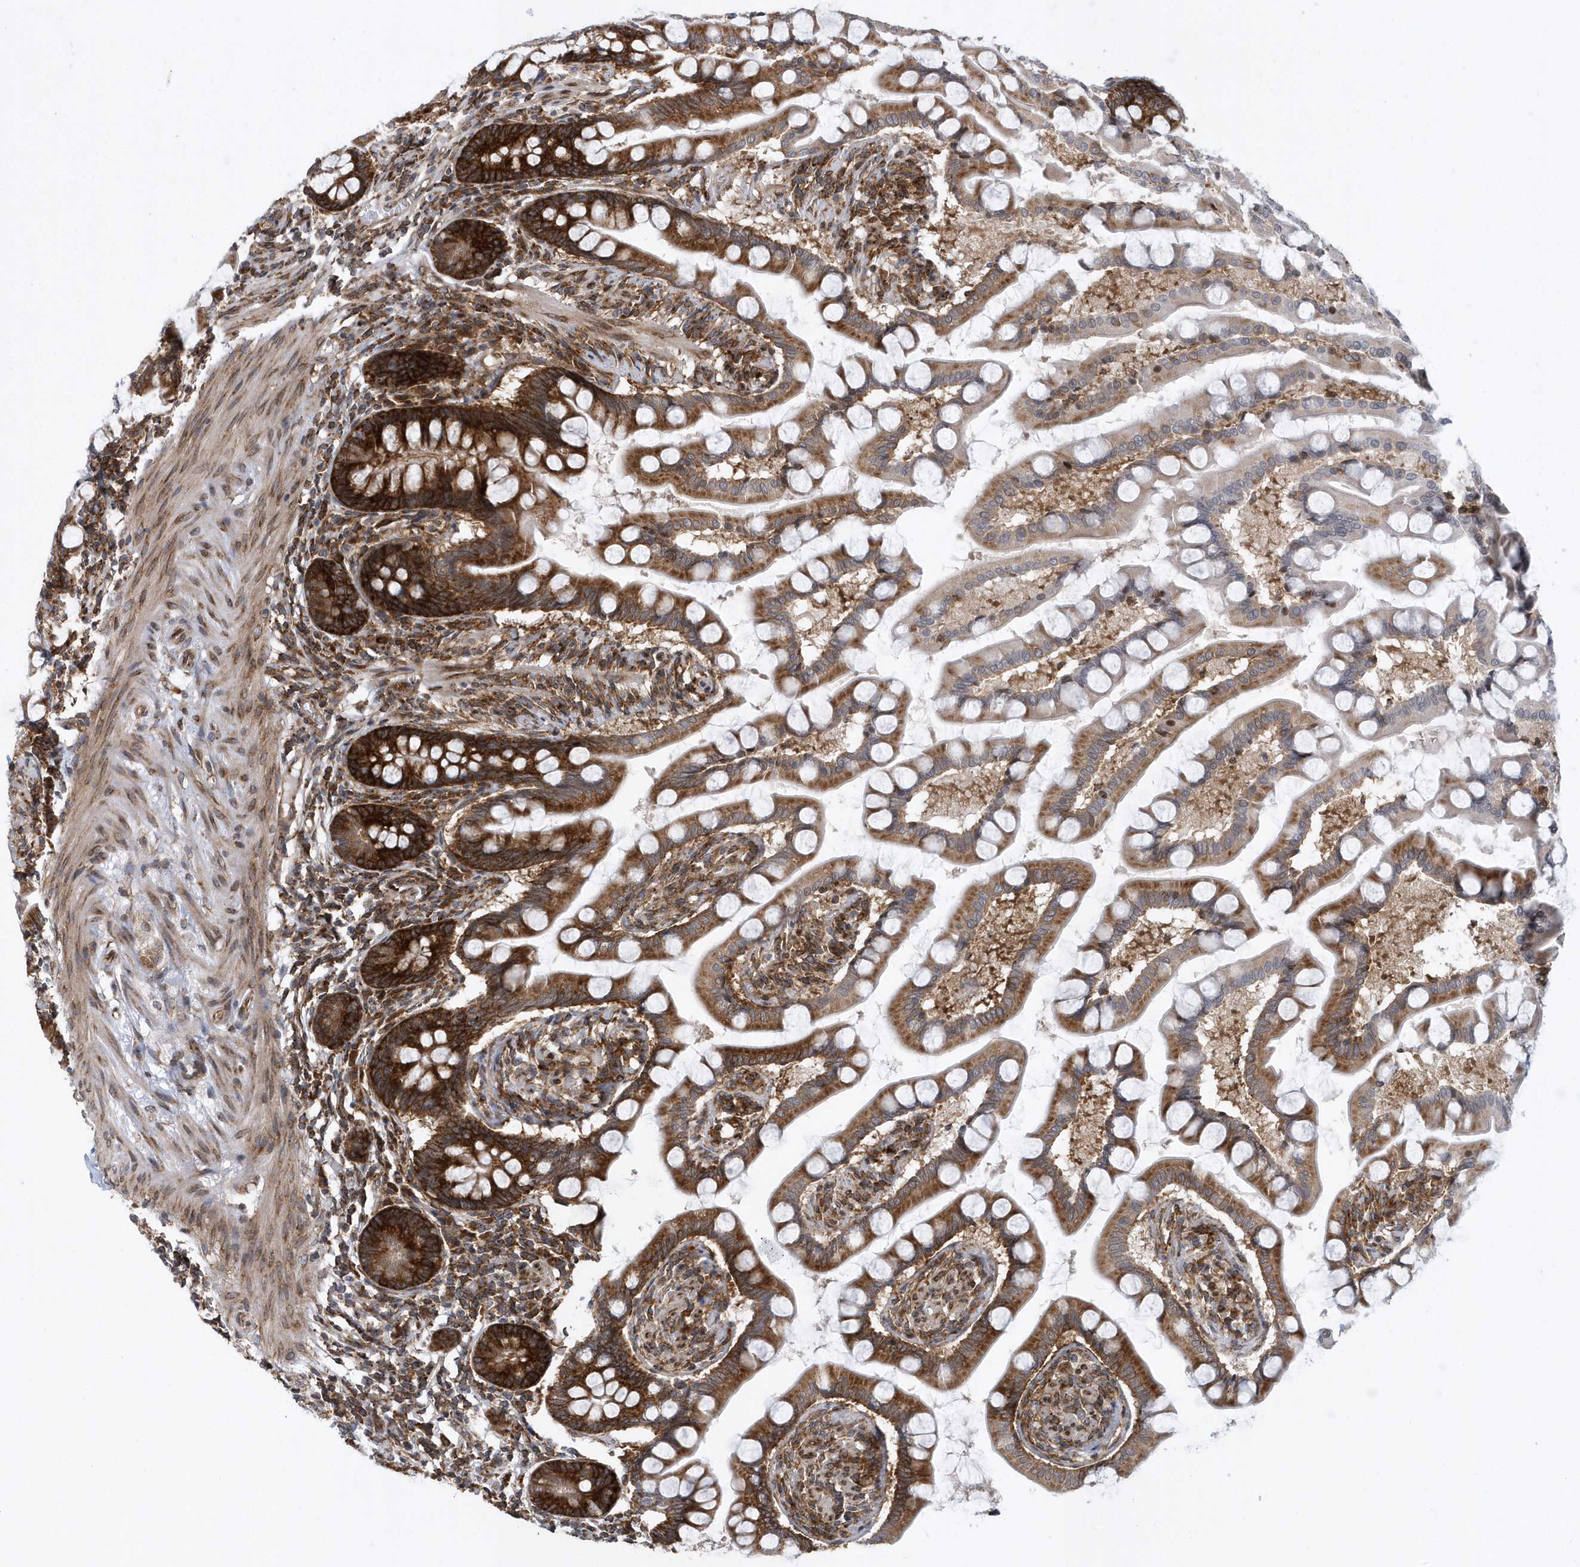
{"staining": {"intensity": "strong", "quantity": ">75%", "location": "cytoplasmic/membranous,nuclear"}, "tissue": "small intestine", "cell_type": "Glandular cells", "image_type": "normal", "snomed": [{"axis": "morphology", "description": "Normal tissue, NOS"}, {"axis": "topography", "description": "Small intestine"}], "caption": "DAB (3,3'-diaminobenzidine) immunohistochemical staining of normal human small intestine demonstrates strong cytoplasmic/membranous,nuclear protein expression in approximately >75% of glandular cells. The staining was performed using DAB, with brown indicating positive protein expression. Nuclei are stained blue with hematoxylin.", "gene": "PHF1", "patient": {"sex": "male", "age": 41}}